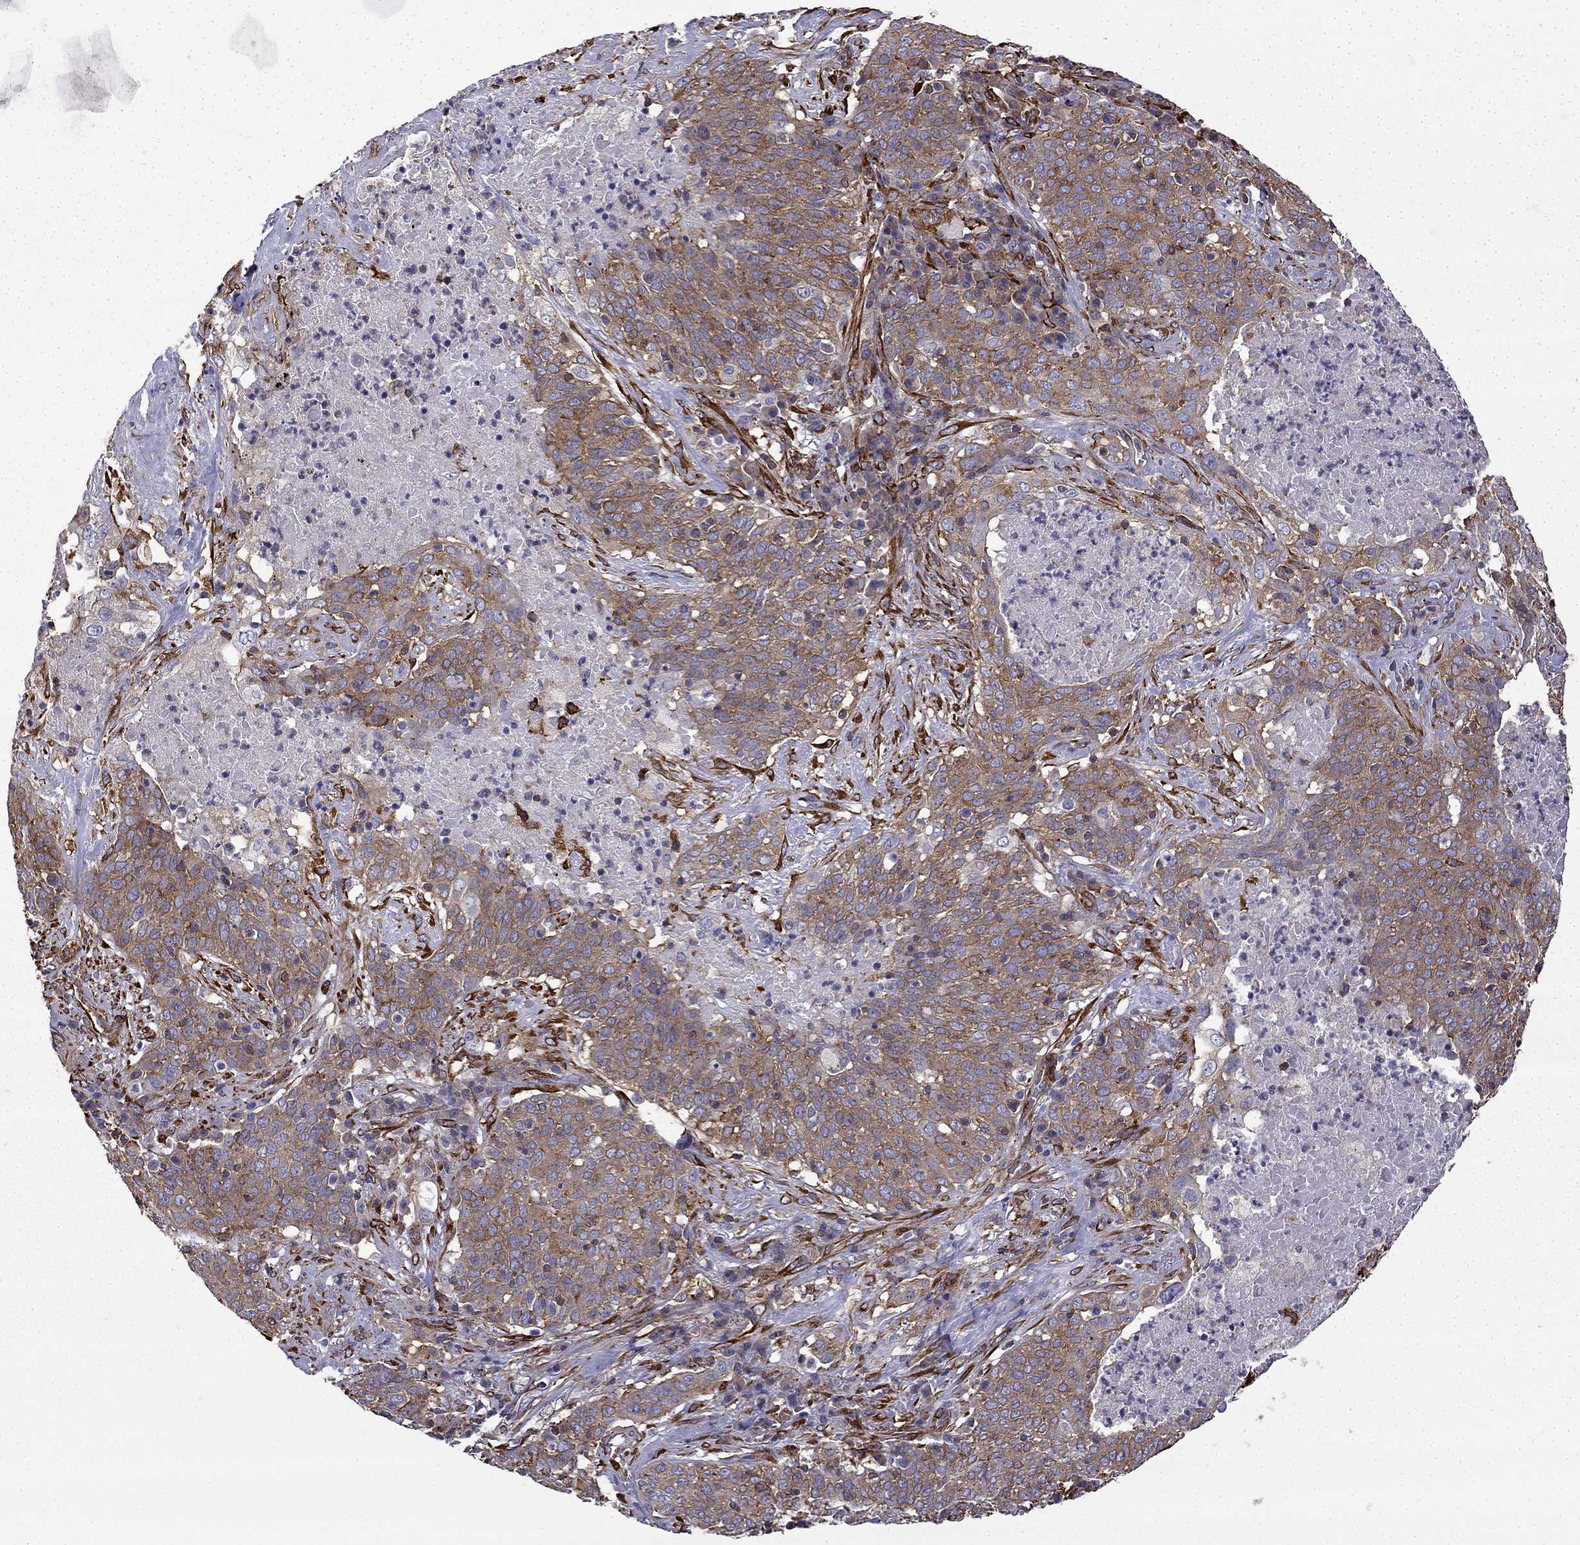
{"staining": {"intensity": "moderate", "quantity": ">75%", "location": "cytoplasmic/membranous"}, "tissue": "lung cancer", "cell_type": "Tumor cells", "image_type": "cancer", "snomed": [{"axis": "morphology", "description": "Squamous cell carcinoma, NOS"}, {"axis": "topography", "description": "Lung"}], "caption": "This histopathology image exhibits immunohistochemistry staining of human lung squamous cell carcinoma, with medium moderate cytoplasmic/membranous expression in about >75% of tumor cells.", "gene": "MAP4", "patient": {"sex": "male", "age": 82}}